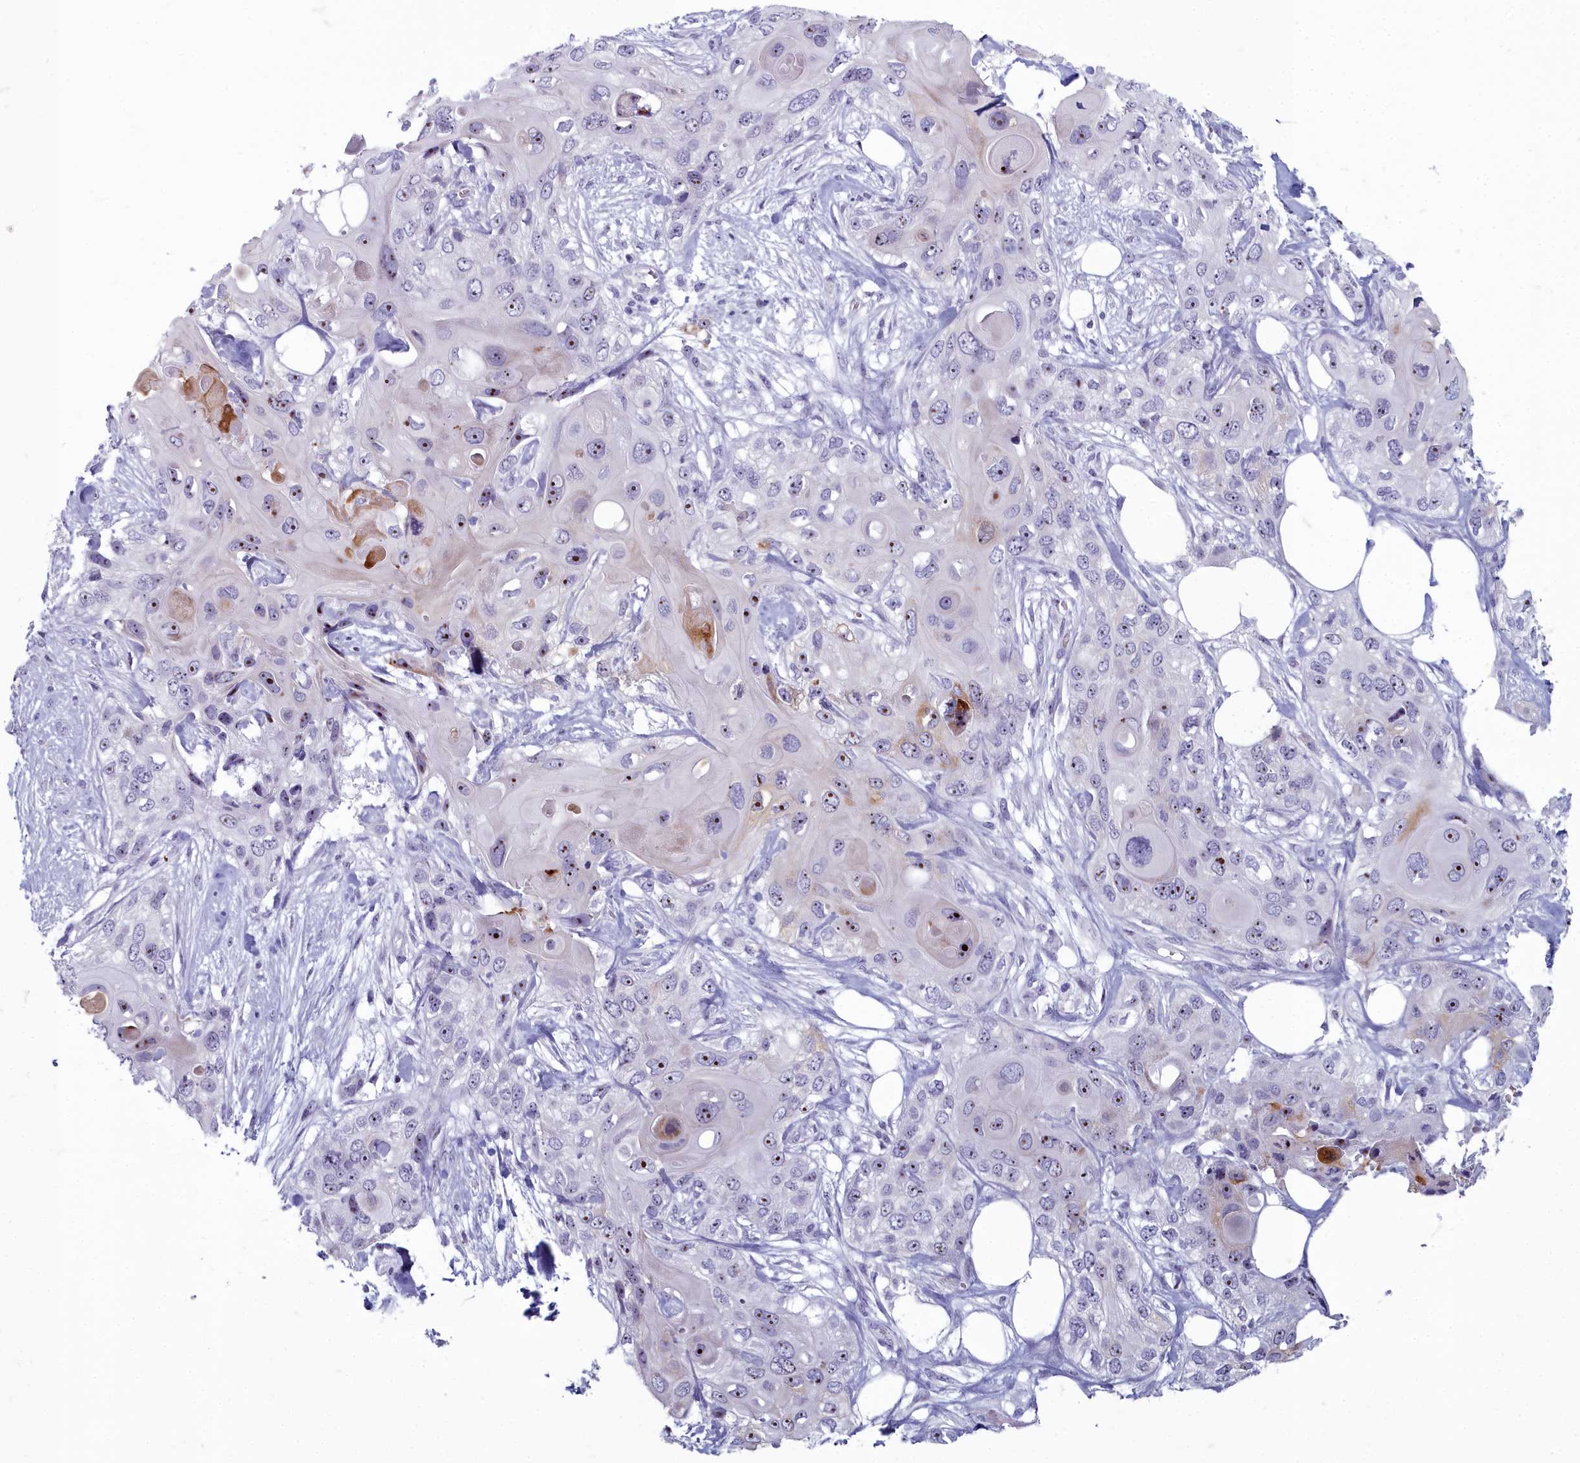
{"staining": {"intensity": "moderate", "quantity": "<25%", "location": "nuclear"}, "tissue": "skin cancer", "cell_type": "Tumor cells", "image_type": "cancer", "snomed": [{"axis": "morphology", "description": "Normal tissue, NOS"}, {"axis": "morphology", "description": "Squamous cell carcinoma, NOS"}, {"axis": "topography", "description": "Skin"}], "caption": "Moderate nuclear protein staining is identified in approximately <25% of tumor cells in skin squamous cell carcinoma.", "gene": "INSYN2A", "patient": {"sex": "male", "age": 72}}